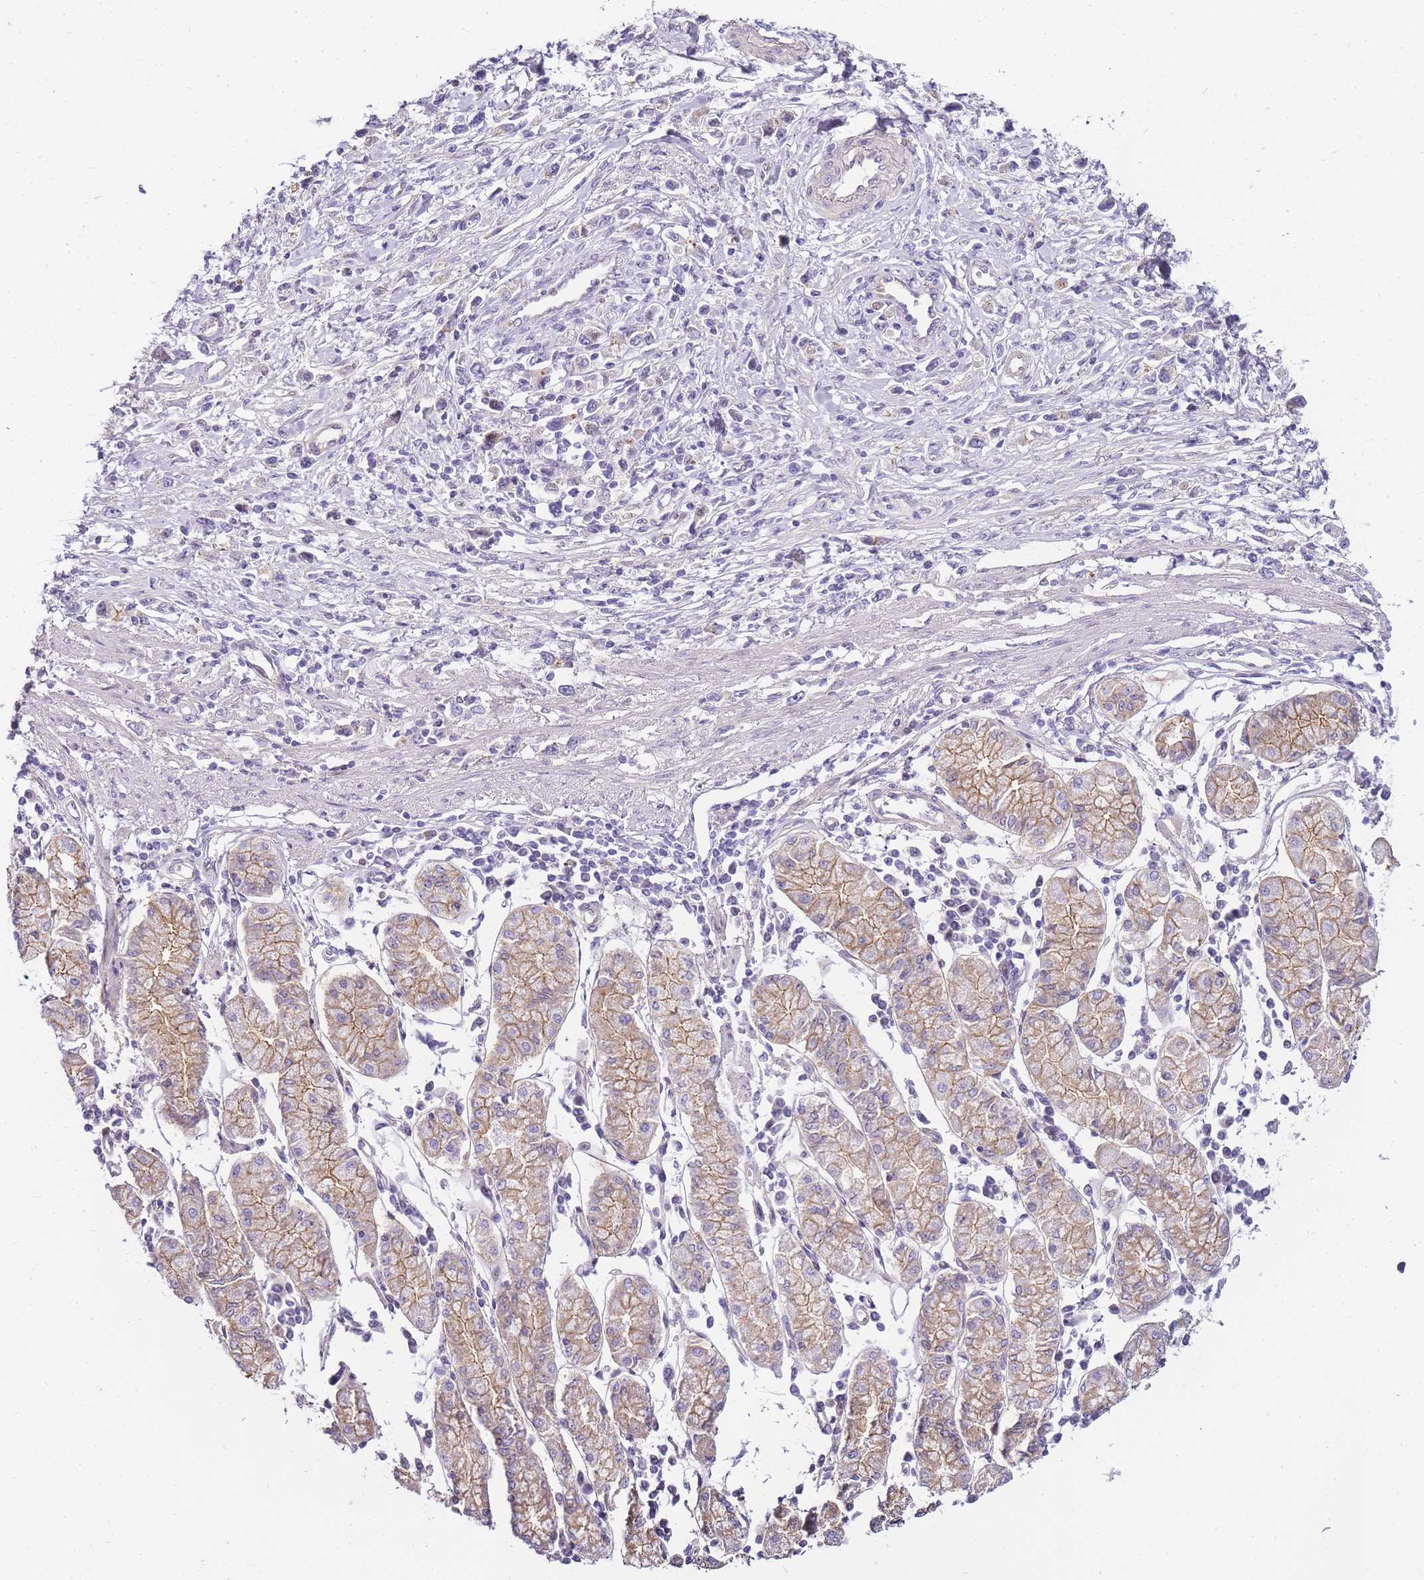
{"staining": {"intensity": "negative", "quantity": "none", "location": "none"}, "tissue": "stomach cancer", "cell_type": "Tumor cells", "image_type": "cancer", "snomed": [{"axis": "morphology", "description": "Adenocarcinoma, NOS"}, {"axis": "topography", "description": "Stomach"}], "caption": "This histopathology image is of adenocarcinoma (stomach) stained with immunohistochemistry (IHC) to label a protein in brown with the nuclei are counter-stained blue. There is no expression in tumor cells. (Brightfield microscopy of DAB immunohistochemistry at high magnification).", "gene": "CLBA1", "patient": {"sex": "female", "age": 59}}